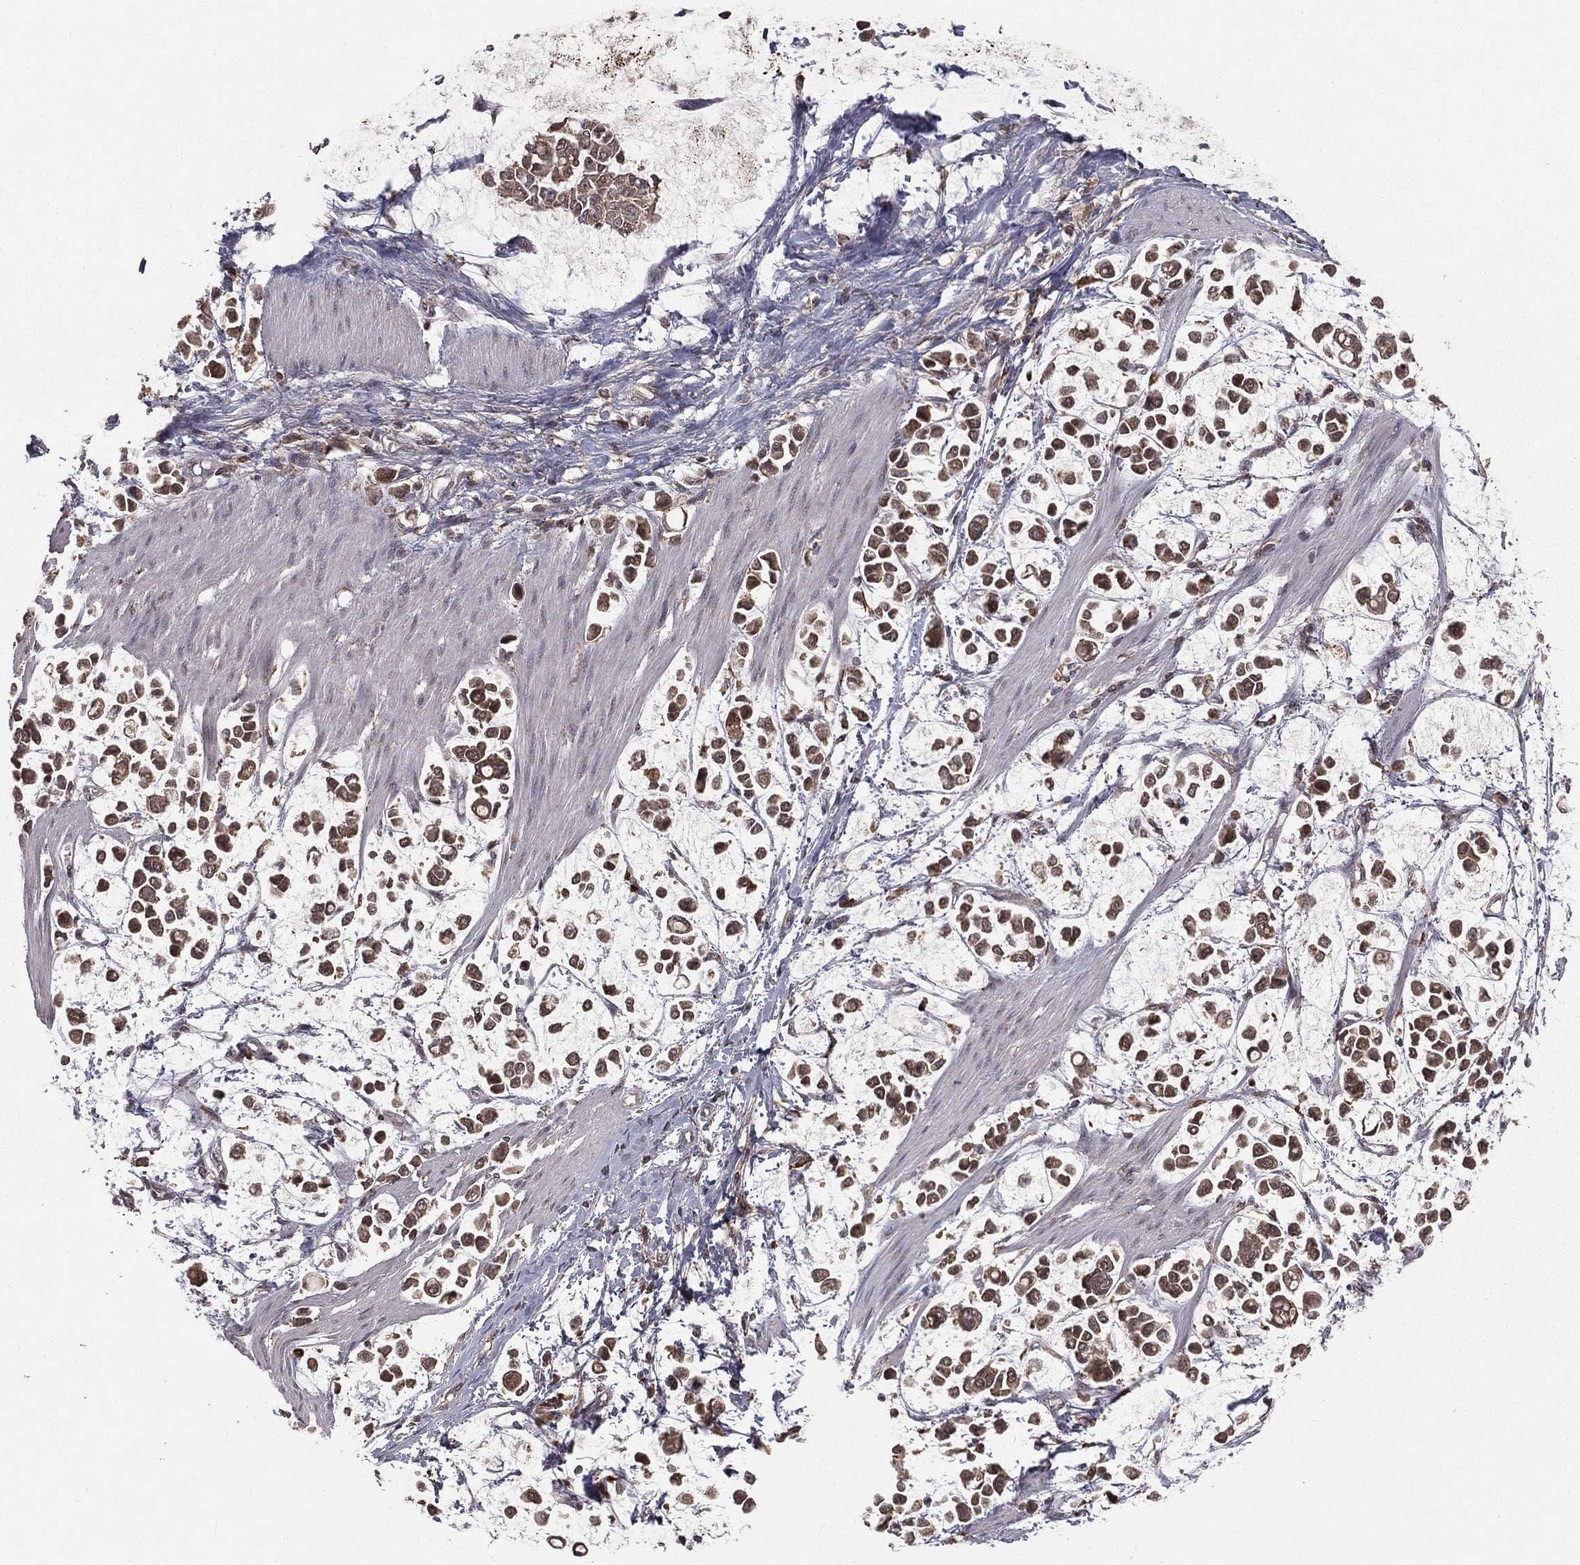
{"staining": {"intensity": "moderate", "quantity": ">75%", "location": "cytoplasmic/membranous"}, "tissue": "stomach cancer", "cell_type": "Tumor cells", "image_type": "cancer", "snomed": [{"axis": "morphology", "description": "Adenocarcinoma, NOS"}, {"axis": "topography", "description": "Stomach"}], "caption": "Brown immunohistochemical staining in human adenocarcinoma (stomach) reveals moderate cytoplasmic/membranous staining in about >75% of tumor cells.", "gene": "ZDHHC15", "patient": {"sex": "male", "age": 82}}